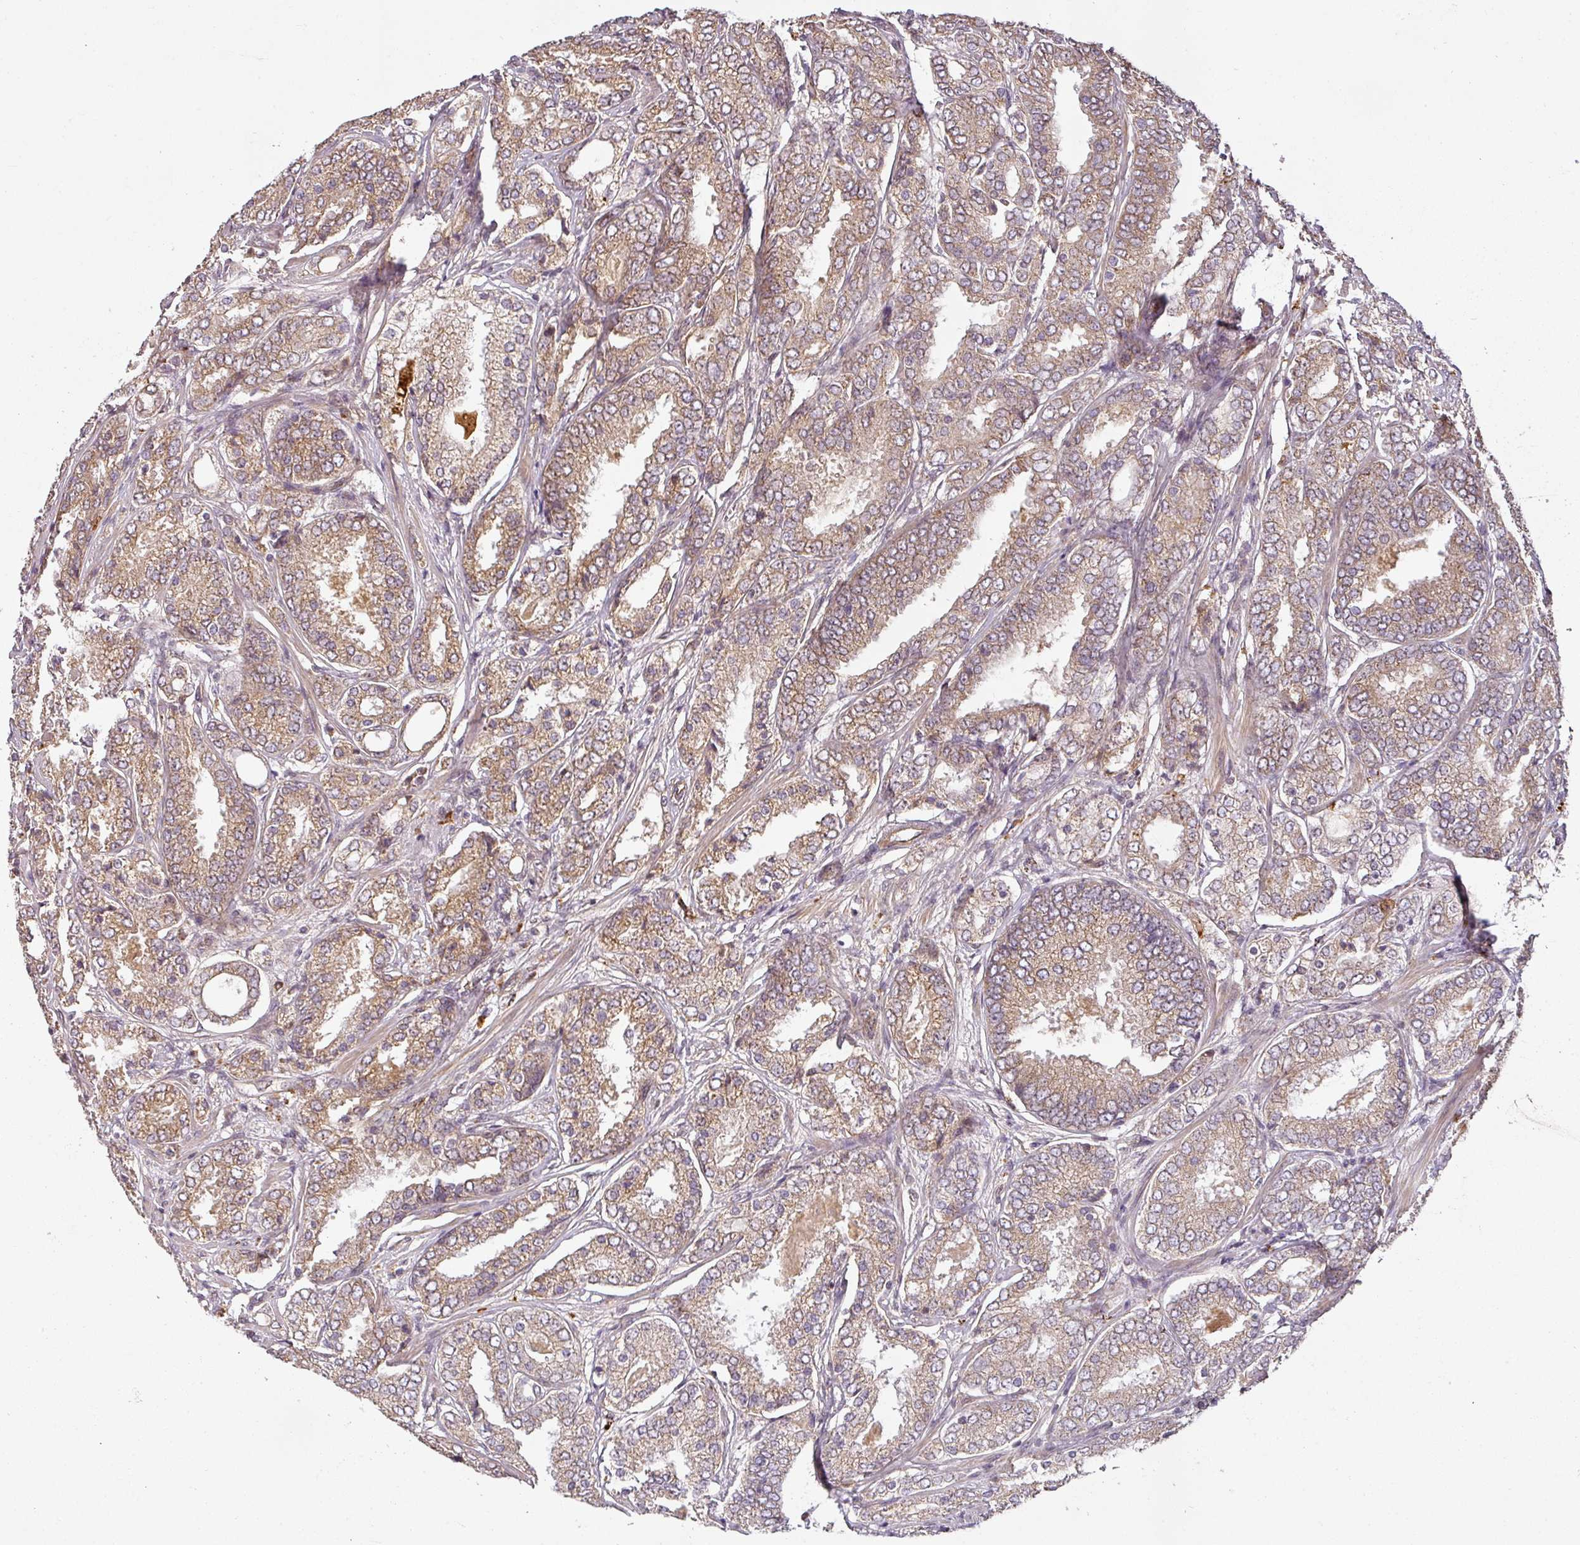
{"staining": {"intensity": "moderate", "quantity": ">75%", "location": "cytoplasmic/membranous"}, "tissue": "prostate cancer", "cell_type": "Tumor cells", "image_type": "cancer", "snomed": [{"axis": "morphology", "description": "Adenocarcinoma, High grade"}, {"axis": "topography", "description": "Prostate"}], "caption": "This photomicrograph demonstrates immunohistochemistry (IHC) staining of human adenocarcinoma (high-grade) (prostate), with medium moderate cytoplasmic/membranous expression in about >75% of tumor cells.", "gene": "DIMT1", "patient": {"sex": "male", "age": 63}}